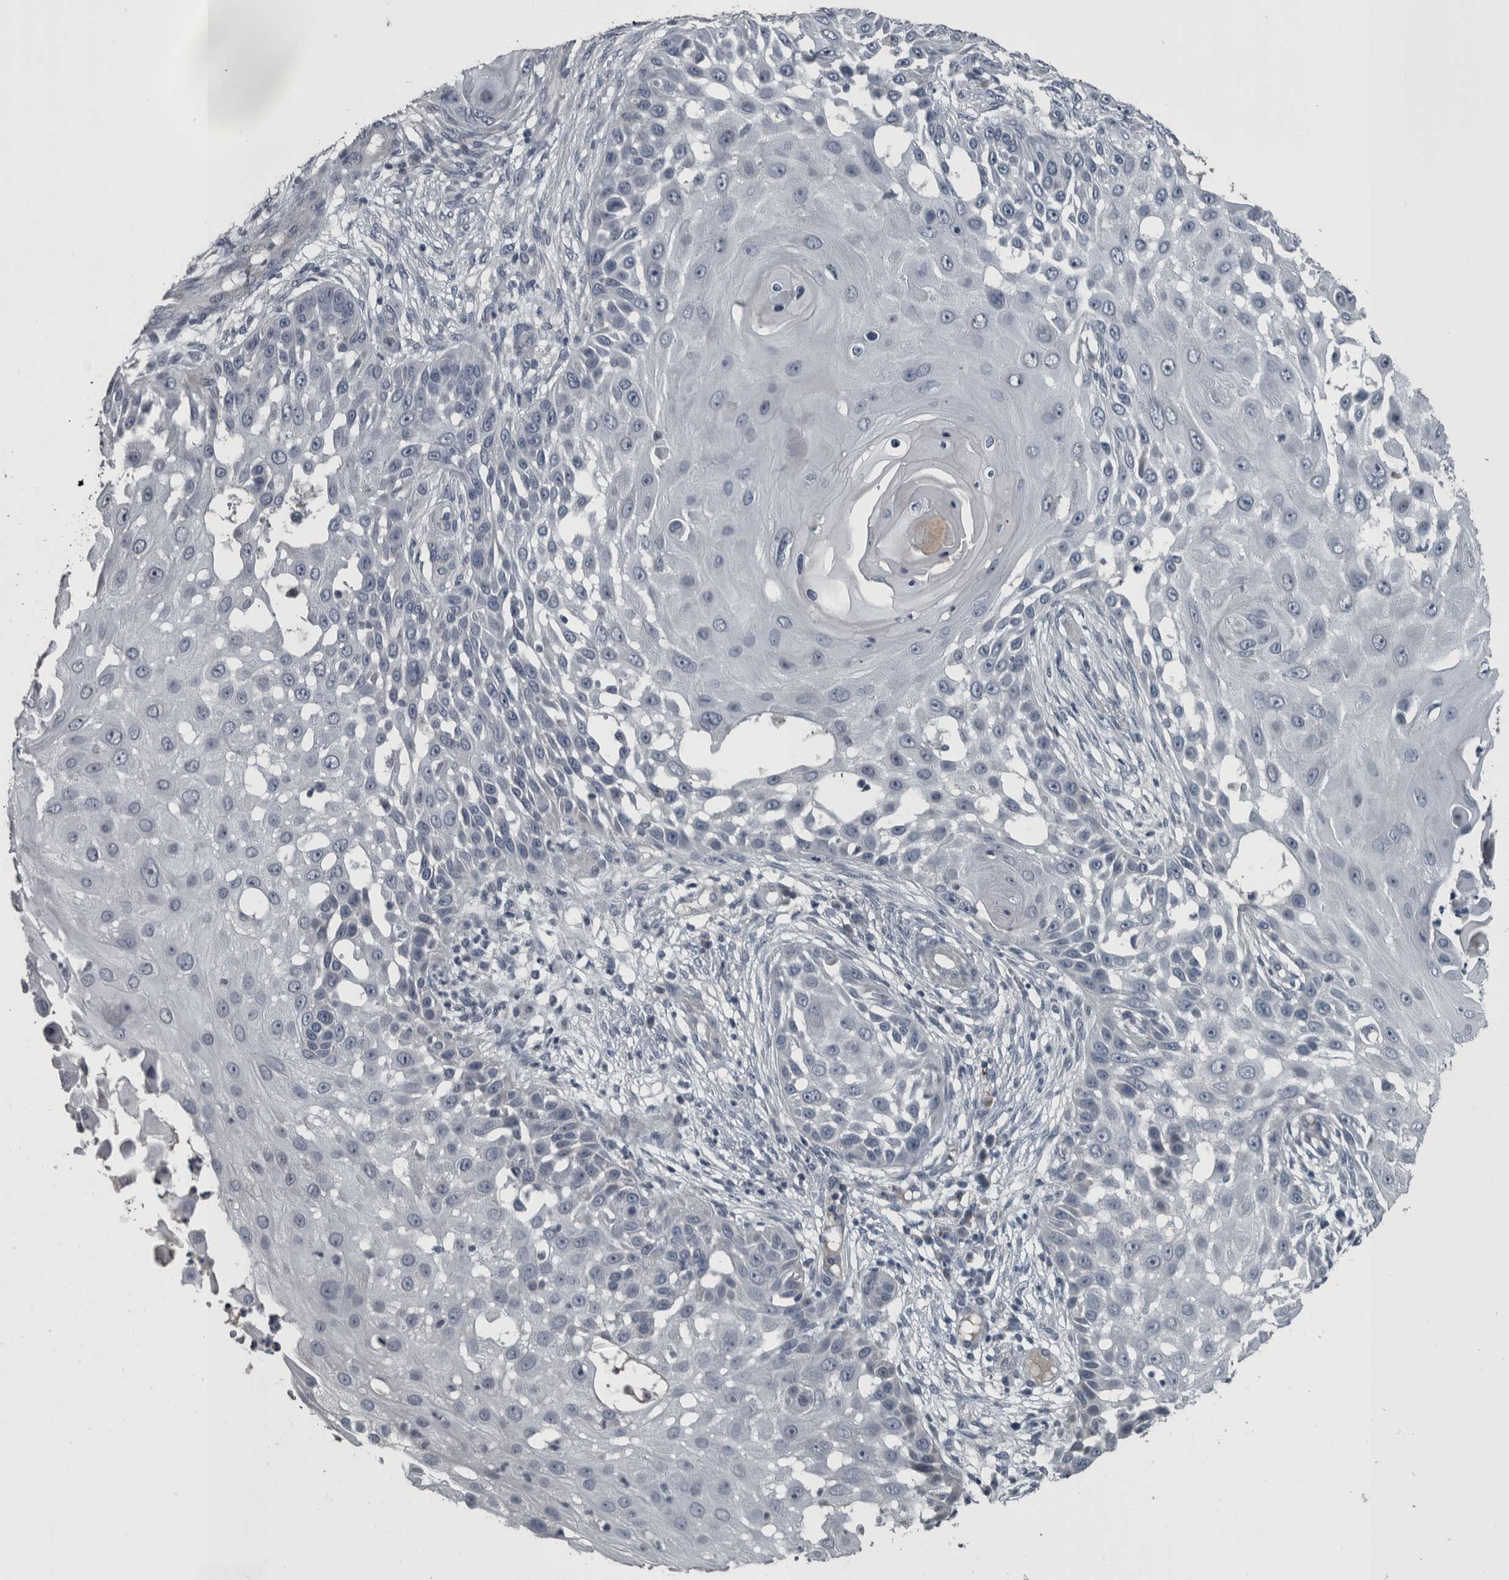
{"staining": {"intensity": "negative", "quantity": "none", "location": "none"}, "tissue": "skin cancer", "cell_type": "Tumor cells", "image_type": "cancer", "snomed": [{"axis": "morphology", "description": "Squamous cell carcinoma, NOS"}, {"axis": "topography", "description": "Skin"}], "caption": "Histopathology image shows no protein staining in tumor cells of skin cancer tissue.", "gene": "KRT20", "patient": {"sex": "female", "age": 44}}